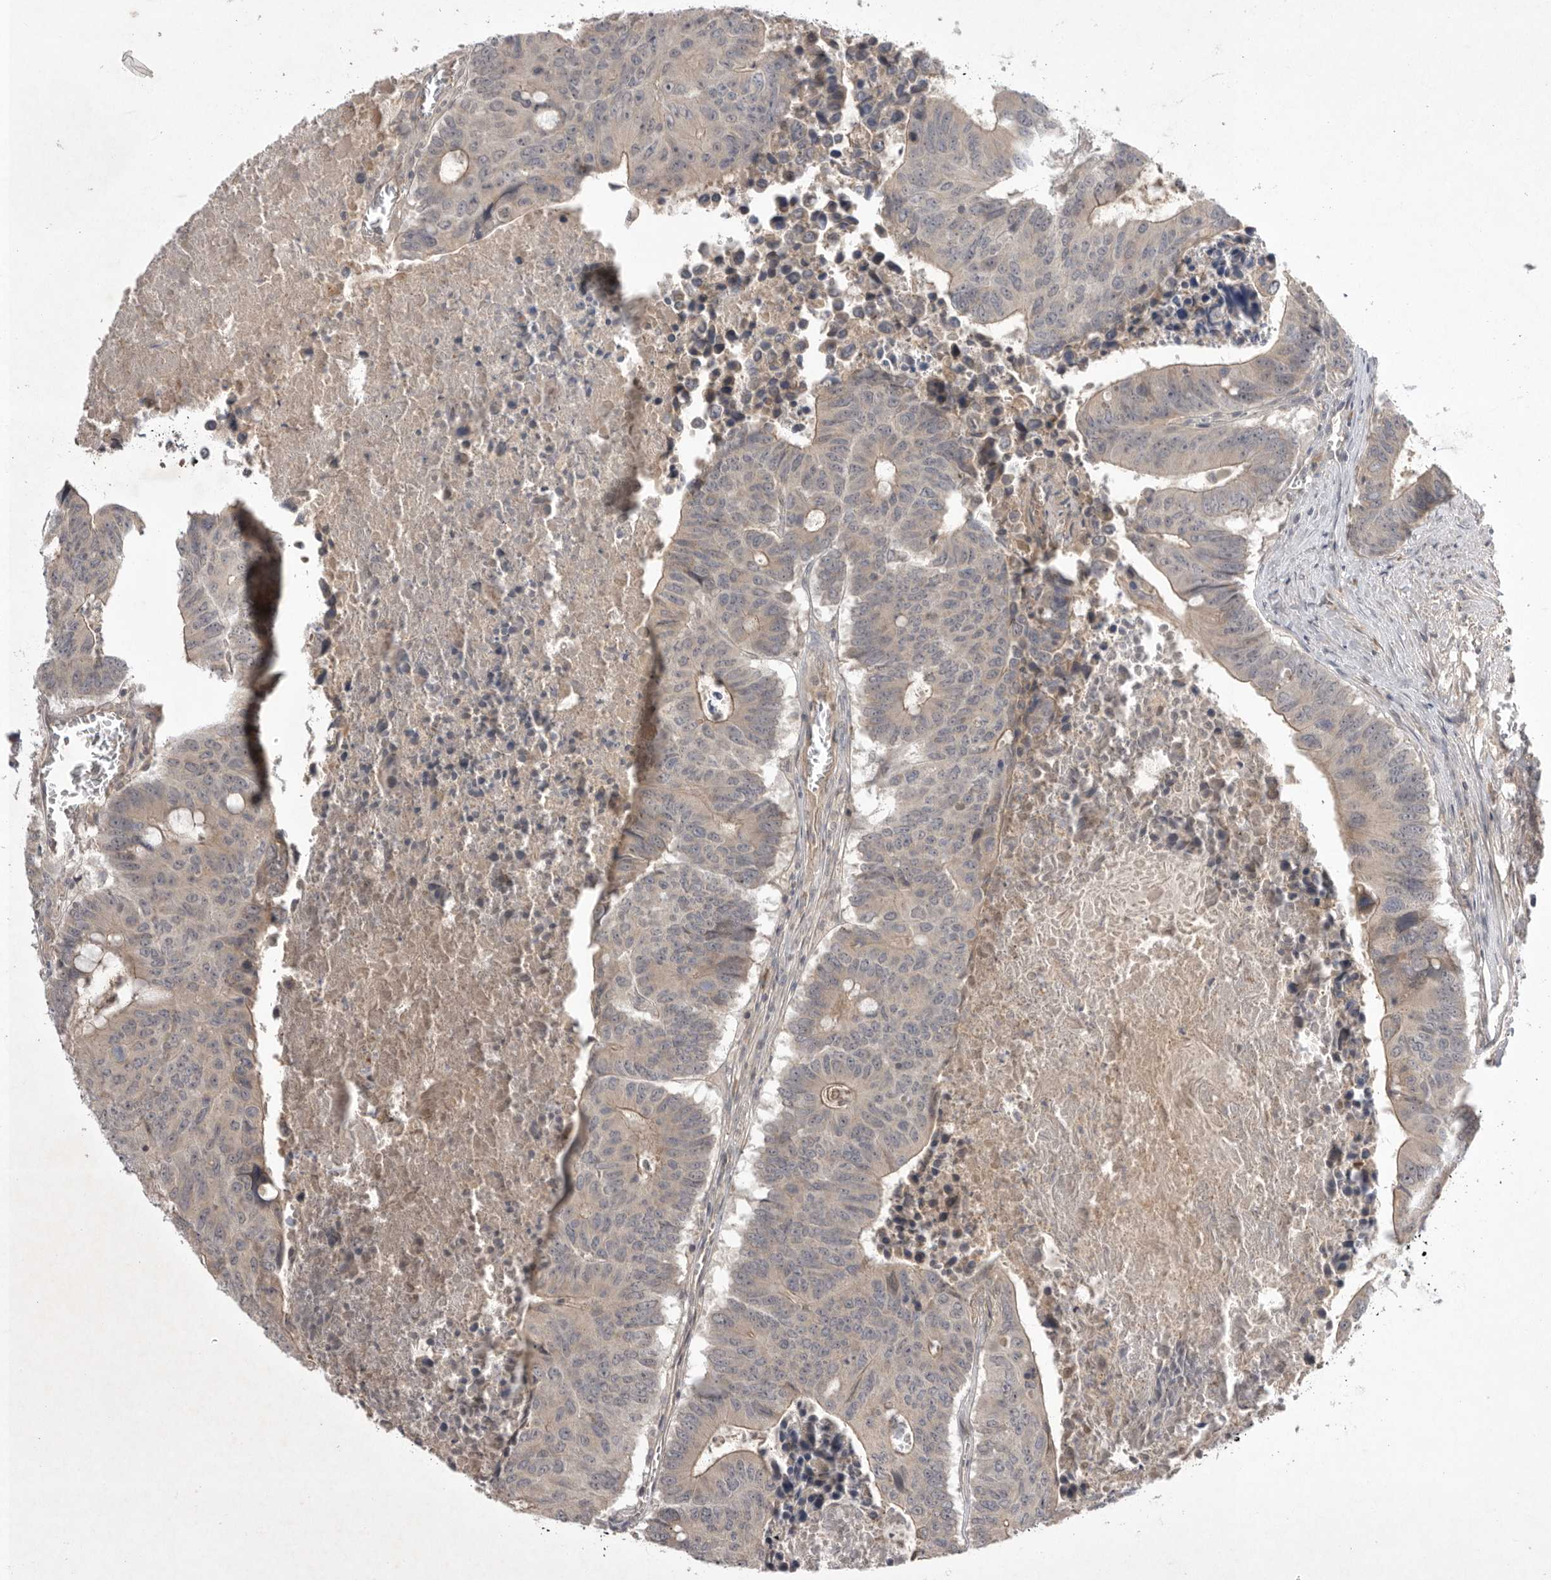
{"staining": {"intensity": "weak", "quantity": "25%-75%", "location": "cytoplasmic/membranous"}, "tissue": "colorectal cancer", "cell_type": "Tumor cells", "image_type": "cancer", "snomed": [{"axis": "morphology", "description": "Adenocarcinoma, NOS"}, {"axis": "topography", "description": "Colon"}], "caption": "This is a histology image of IHC staining of colorectal adenocarcinoma, which shows weak staining in the cytoplasmic/membranous of tumor cells.", "gene": "NRCAM", "patient": {"sex": "male", "age": 87}}